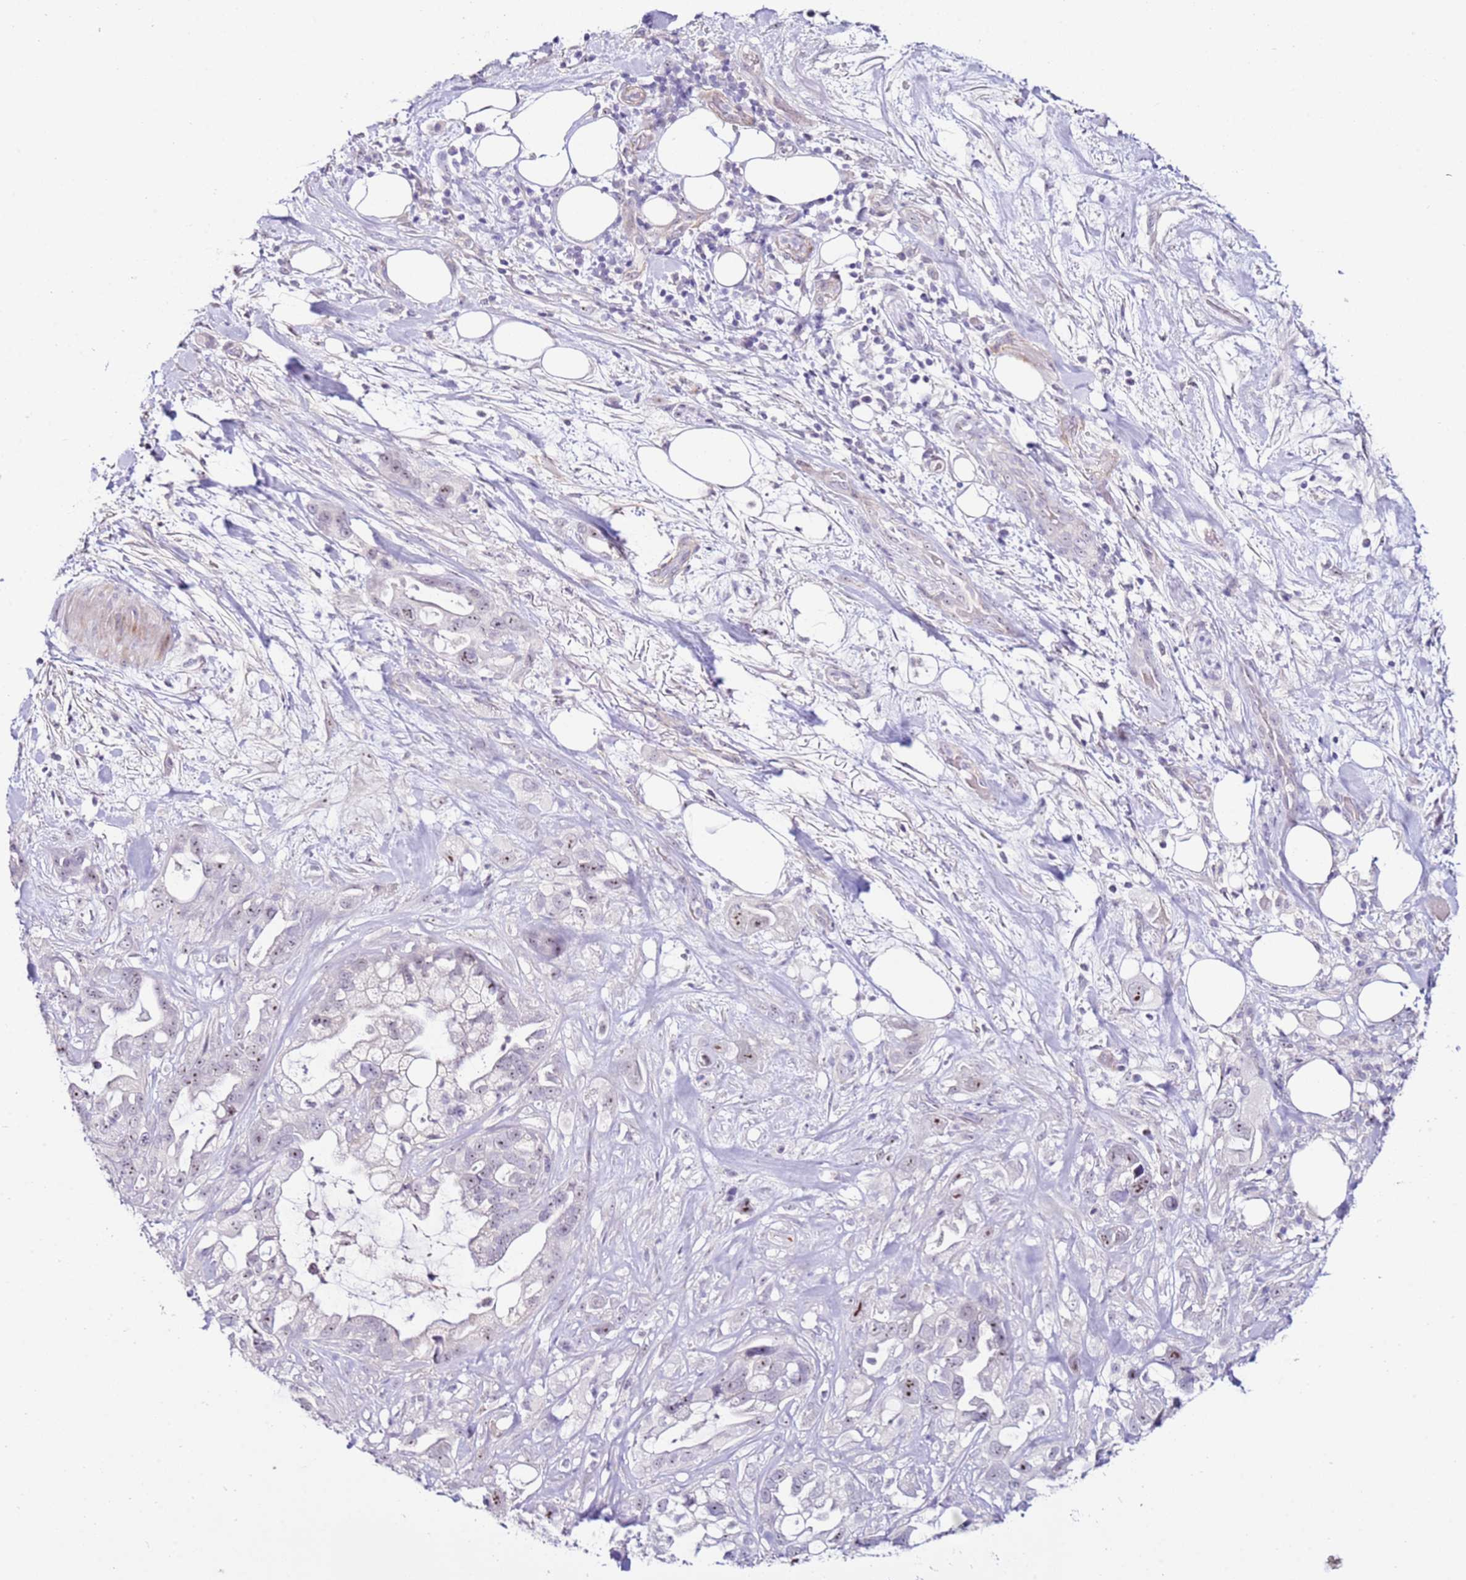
{"staining": {"intensity": "weak", "quantity": "25%-75%", "location": "nuclear"}, "tissue": "pancreatic cancer", "cell_type": "Tumor cells", "image_type": "cancer", "snomed": [{"axis": "morphology", "description": "Adenocarcinoma, NOS"}, {"axis": "topography", "description": "Pancreas"}], "caption": "Protein staining exhibits weak nuclear staining in approximately 25%-75% of tumor cells in pancreatic adenocarcinoma.", "gene": "HGD", "patient": {"sex": "female", "age": 61}}